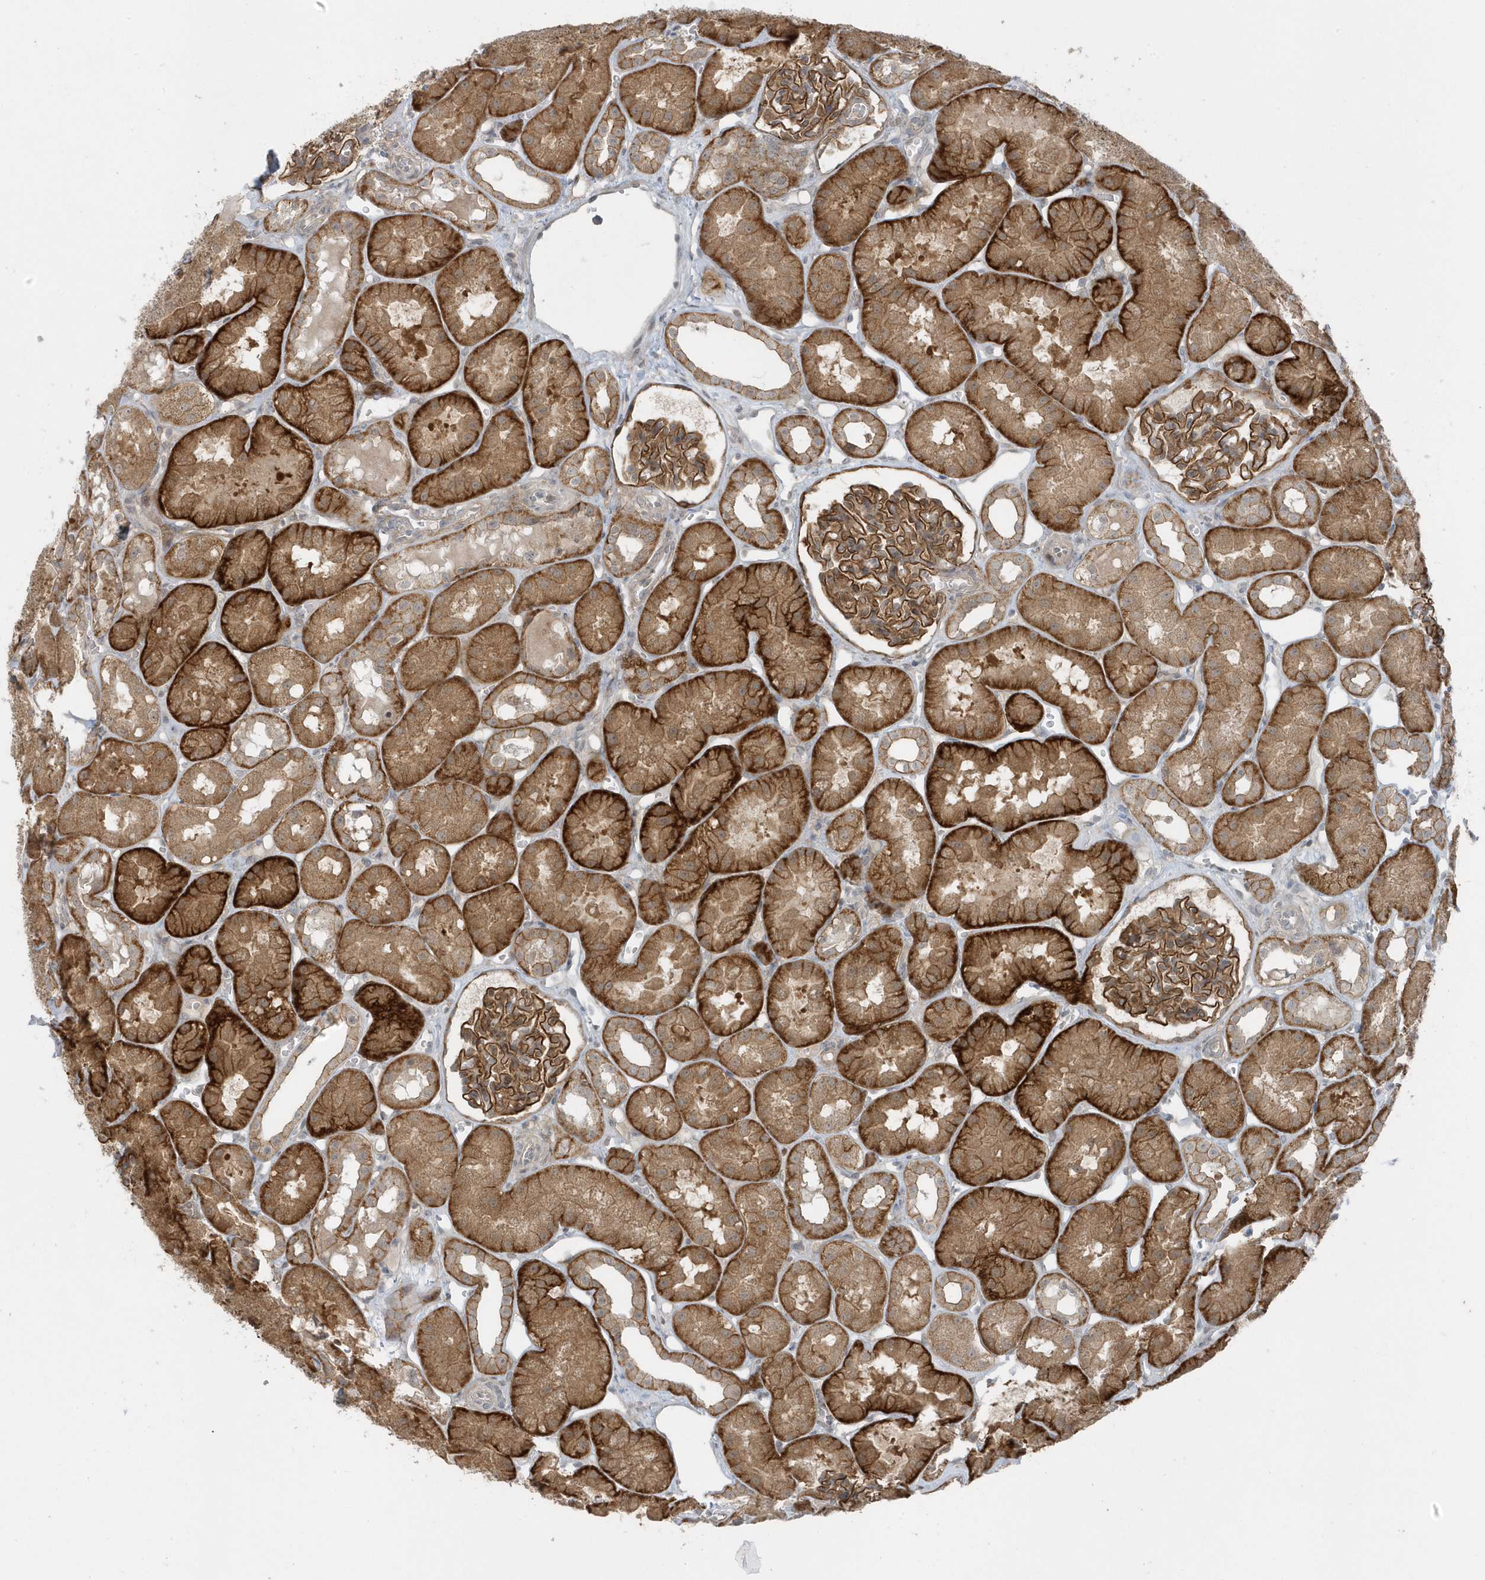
{"staining": {"intensity": "moderate", "quantity": ">75%", "location": "cytoplasmic/membranous"}, "tissue": "kidney", "cell_type": "Cells in glomeruli", "image_type": "normal", "snomed": [{"axis": "morphology", "description": "Normal tissue, NOS"}, {"axis": "topography", "description": "Kidney"}], "caption": "A medium amount of moderate cytoplasmic/membranous expression is identified in about >75% of cells in glomeruli in benign kidney. The staining was performed using DAB to visualize the protein expression in brown, while the nuclei were stained in blue with hematoxylin (Magnification: 20x).", "gene": "PARD3B", "patient": {"sex": "male", "age": 16}}